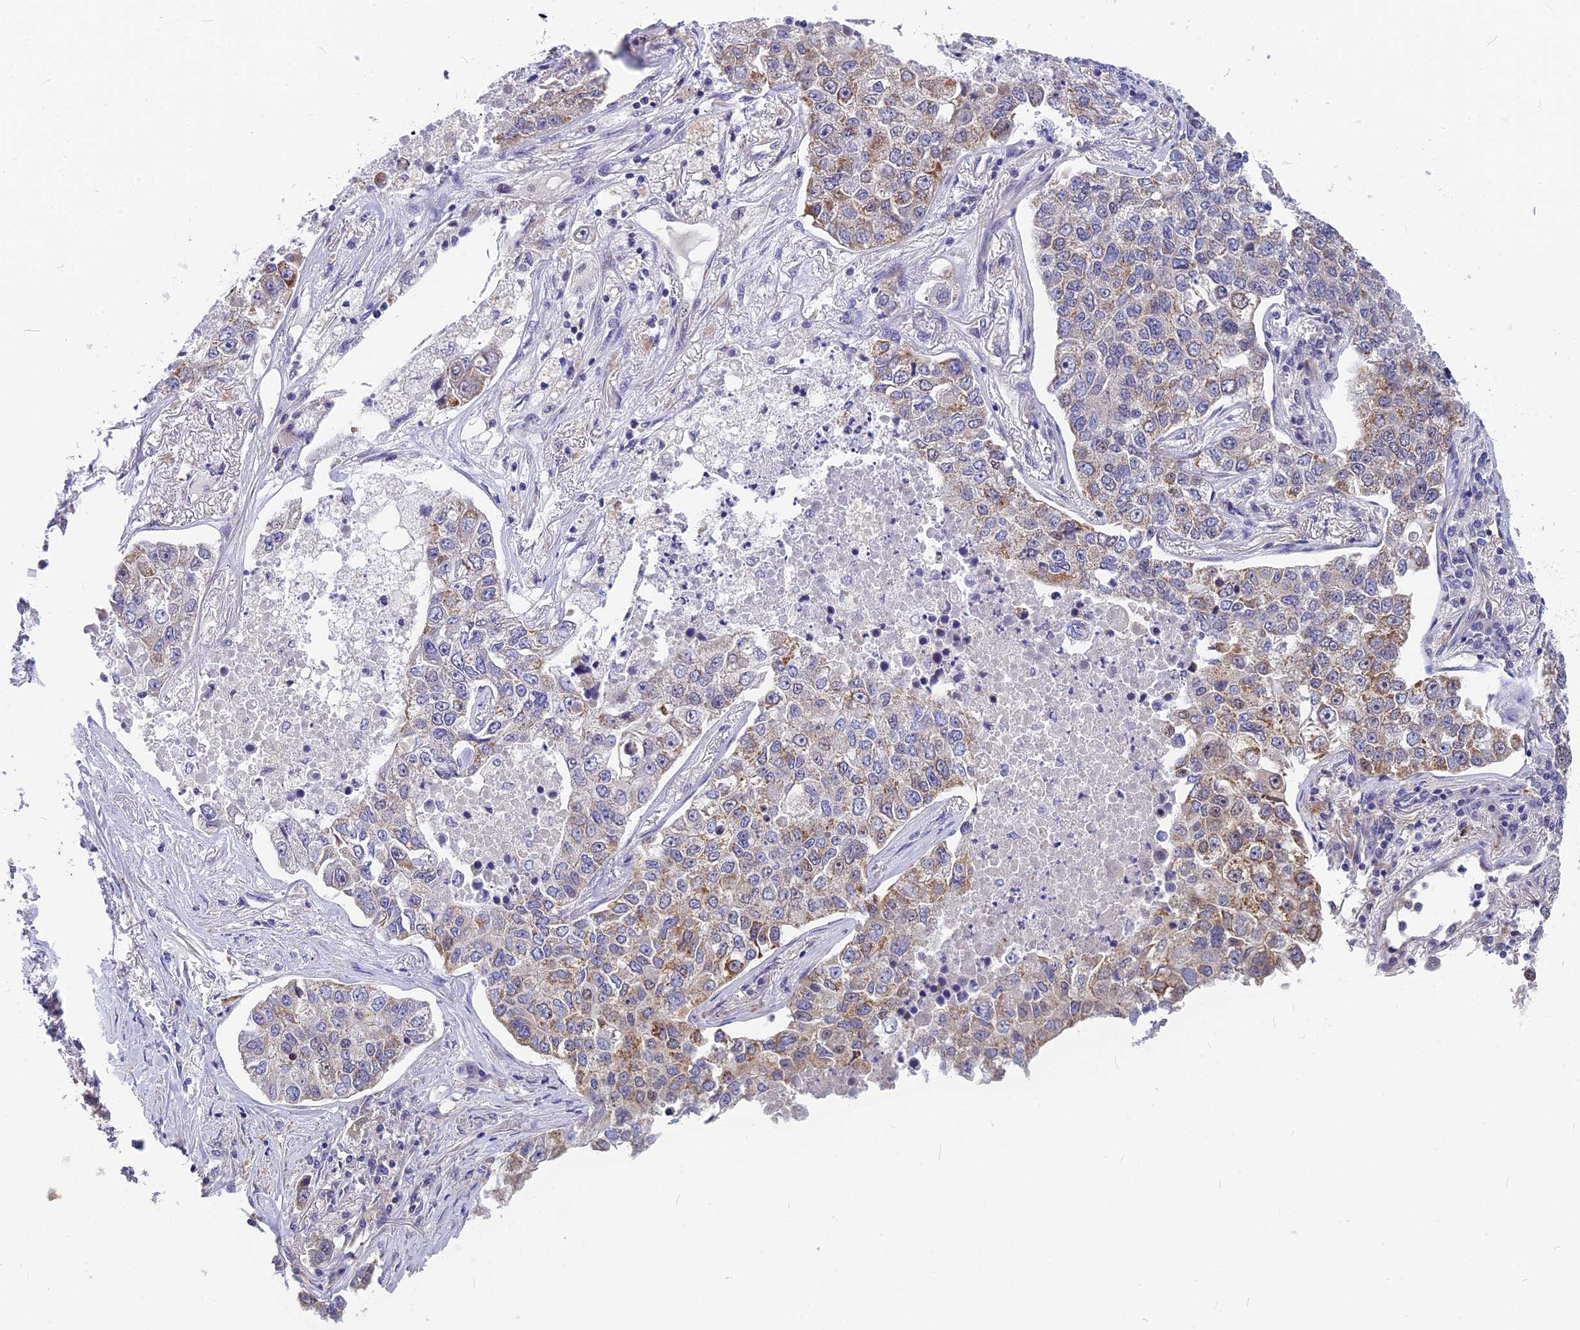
{"staining": {"intensity": "moderate", "quantity": "25%-75%", "location": "cytoplasmic/membranous"}, "tissue": "lung cancer", "cell_type": "Tumor cells", "image_type": "cancer", "snomed": [{"axis": "morphology", "description": "Adenocarcinoma, NOS"}, {"axis": "topography", "description": "Lung"}], "caption": "Human lung cancer (adenocarcinoma) stained with a protein marker reveals moderate staining in tumor cells.", "gene": "CMC1", "patient": {"sex": "male", "age": 49}}